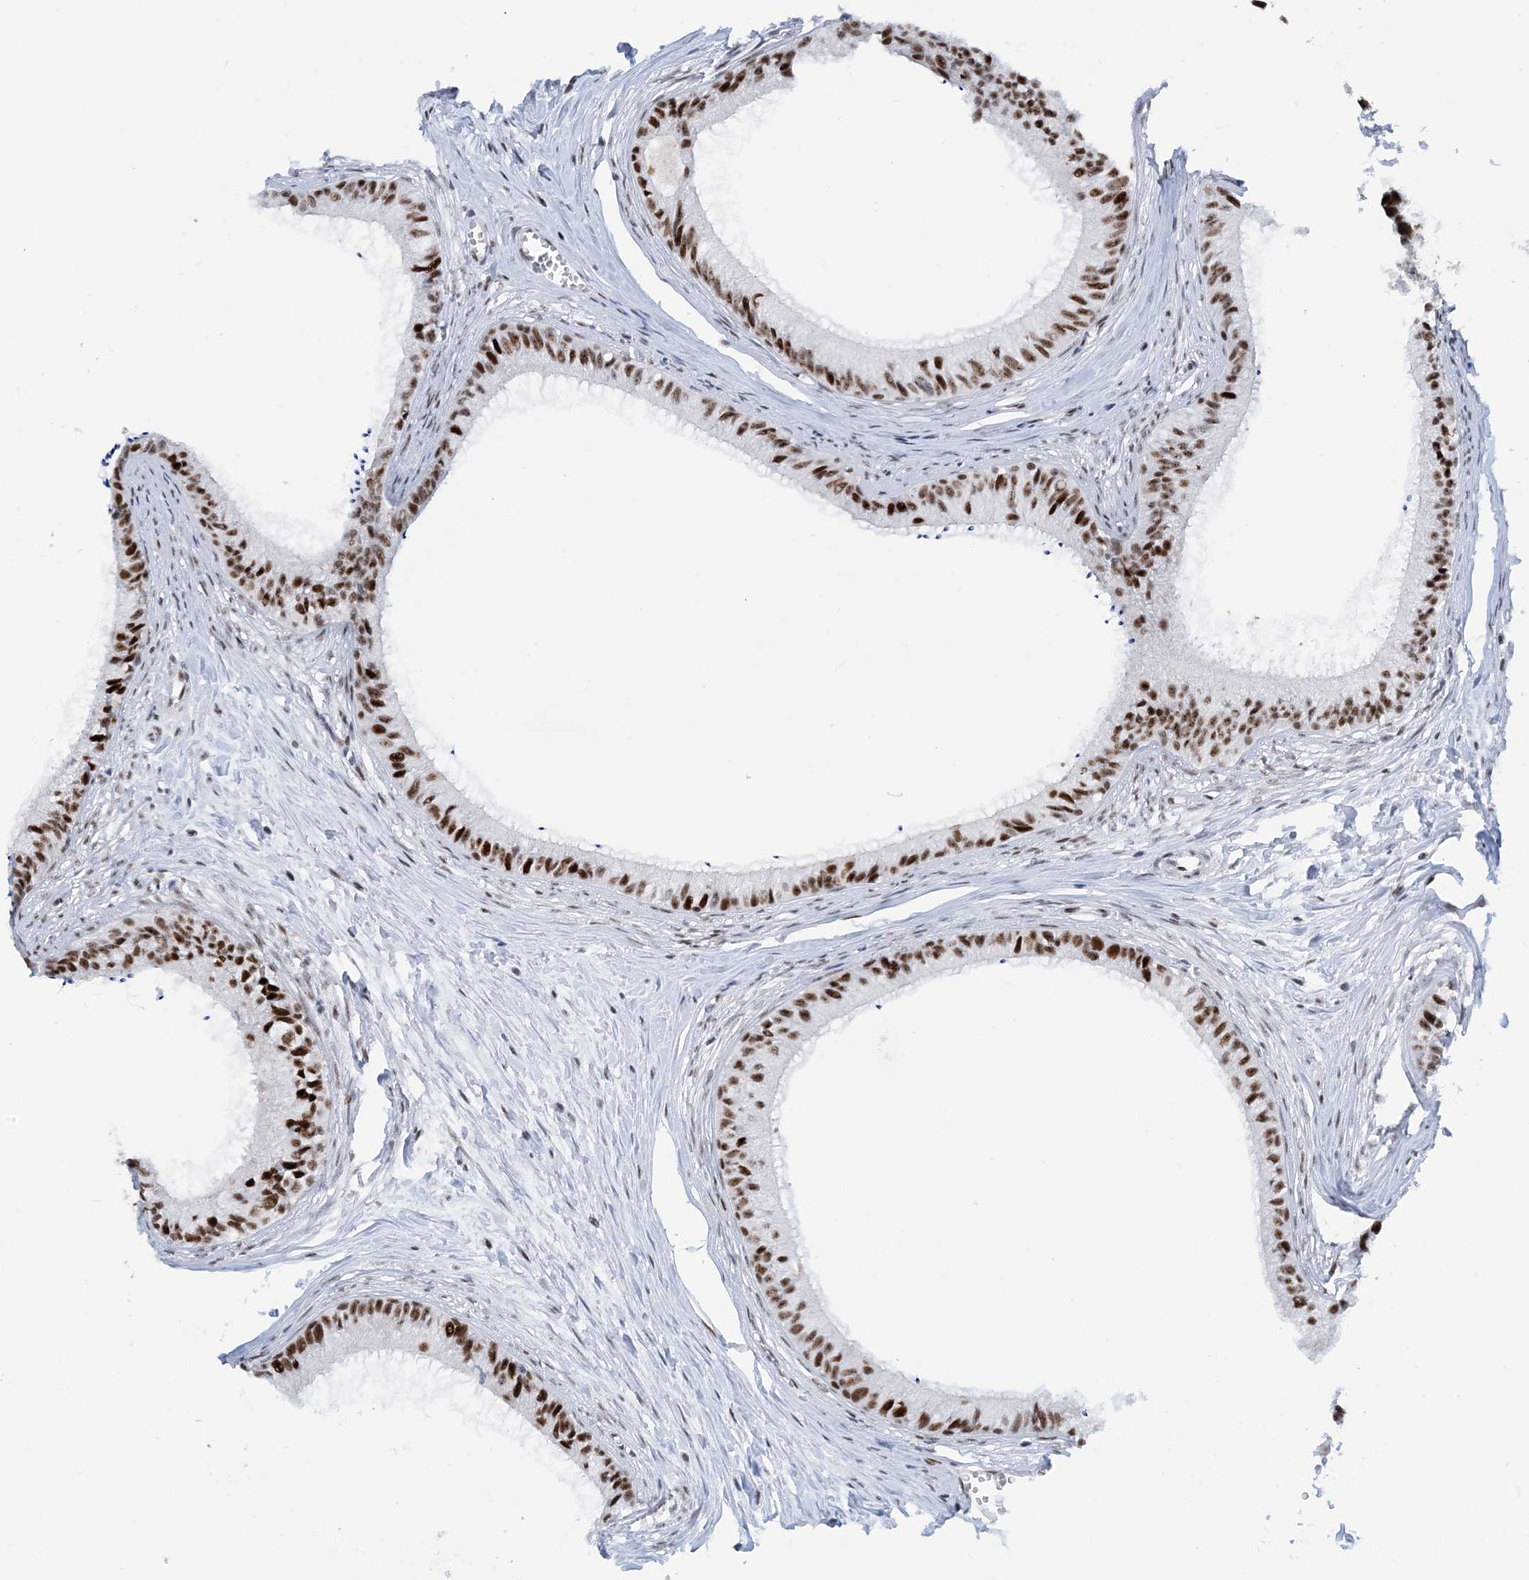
{"staining": {"intensity": "strong", "quantity": ">75%", "location": "nuclear"}, "tissue": "epididymis", "cell_type": "Glandular cells", "image_type": "normal", "snomed": [{"axis": "morphology", "description": "Normal tissue, NOS"}, {"axis": "topography", "description": "Epididymis"}], "caption": "The immunohistochemical stain shows strong nuclear staining in glandular cells of unremarkable epididymis. The protein of interest is shown in brown color, while the nuclei are stained blue.", "gene": "HEMK1", "patient": {"sex": "male", "age": 36}}